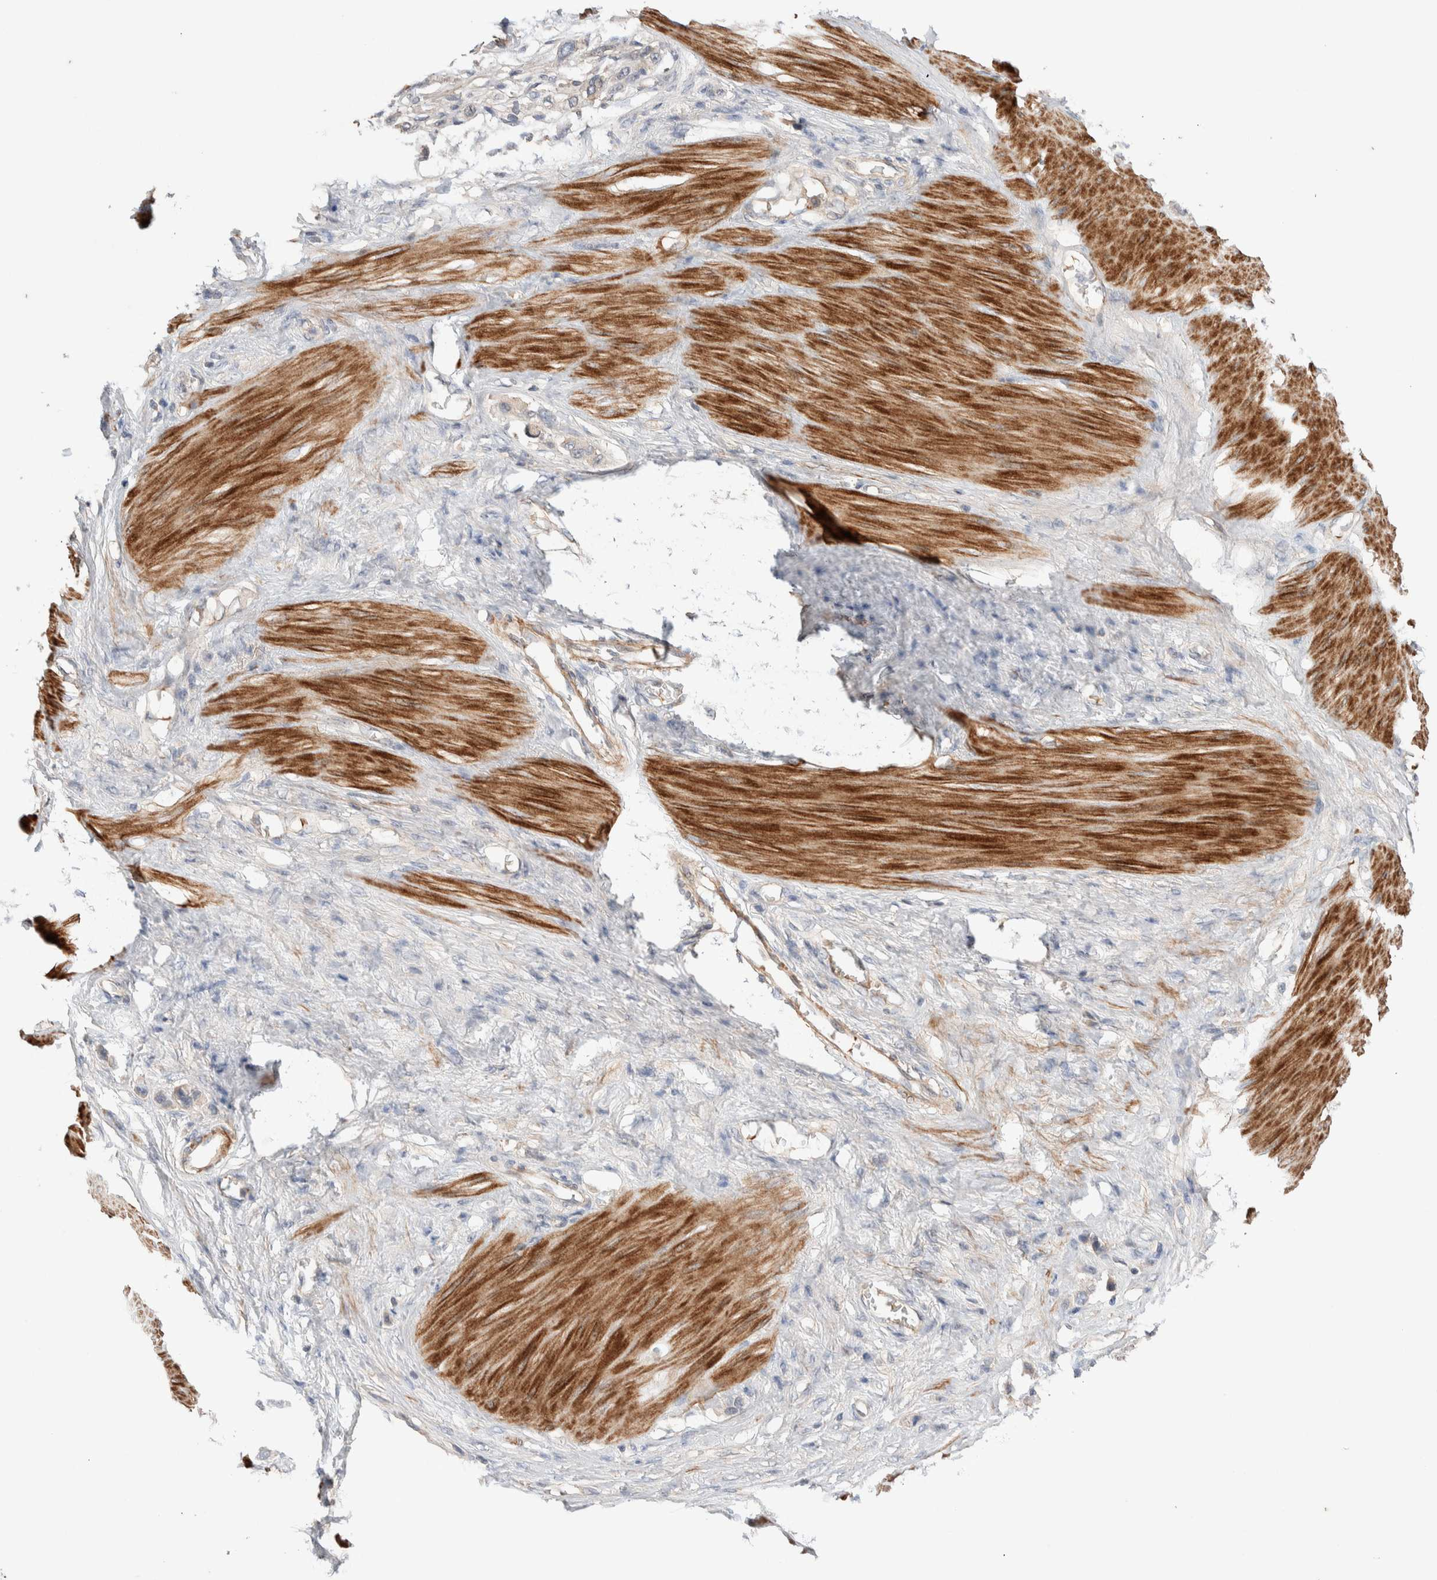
{"staining": {"intensity": "negative", "quantity": "none", "location": "none"}, "tissue": "stomach cancer", "cell_type": "Tumor cells", "image_type": "cancer", "snomed": [{"axis": "morphology", "description": "Adenocarcinoma, NOS"}, {"axis": "topography", "description": "Stomach"}], "caption": "Tumor cells show no significant protein positivity in stomach adenocarcinoma.", "gene": "WDR91", "patient": {"sex": "female", "age": 65}}